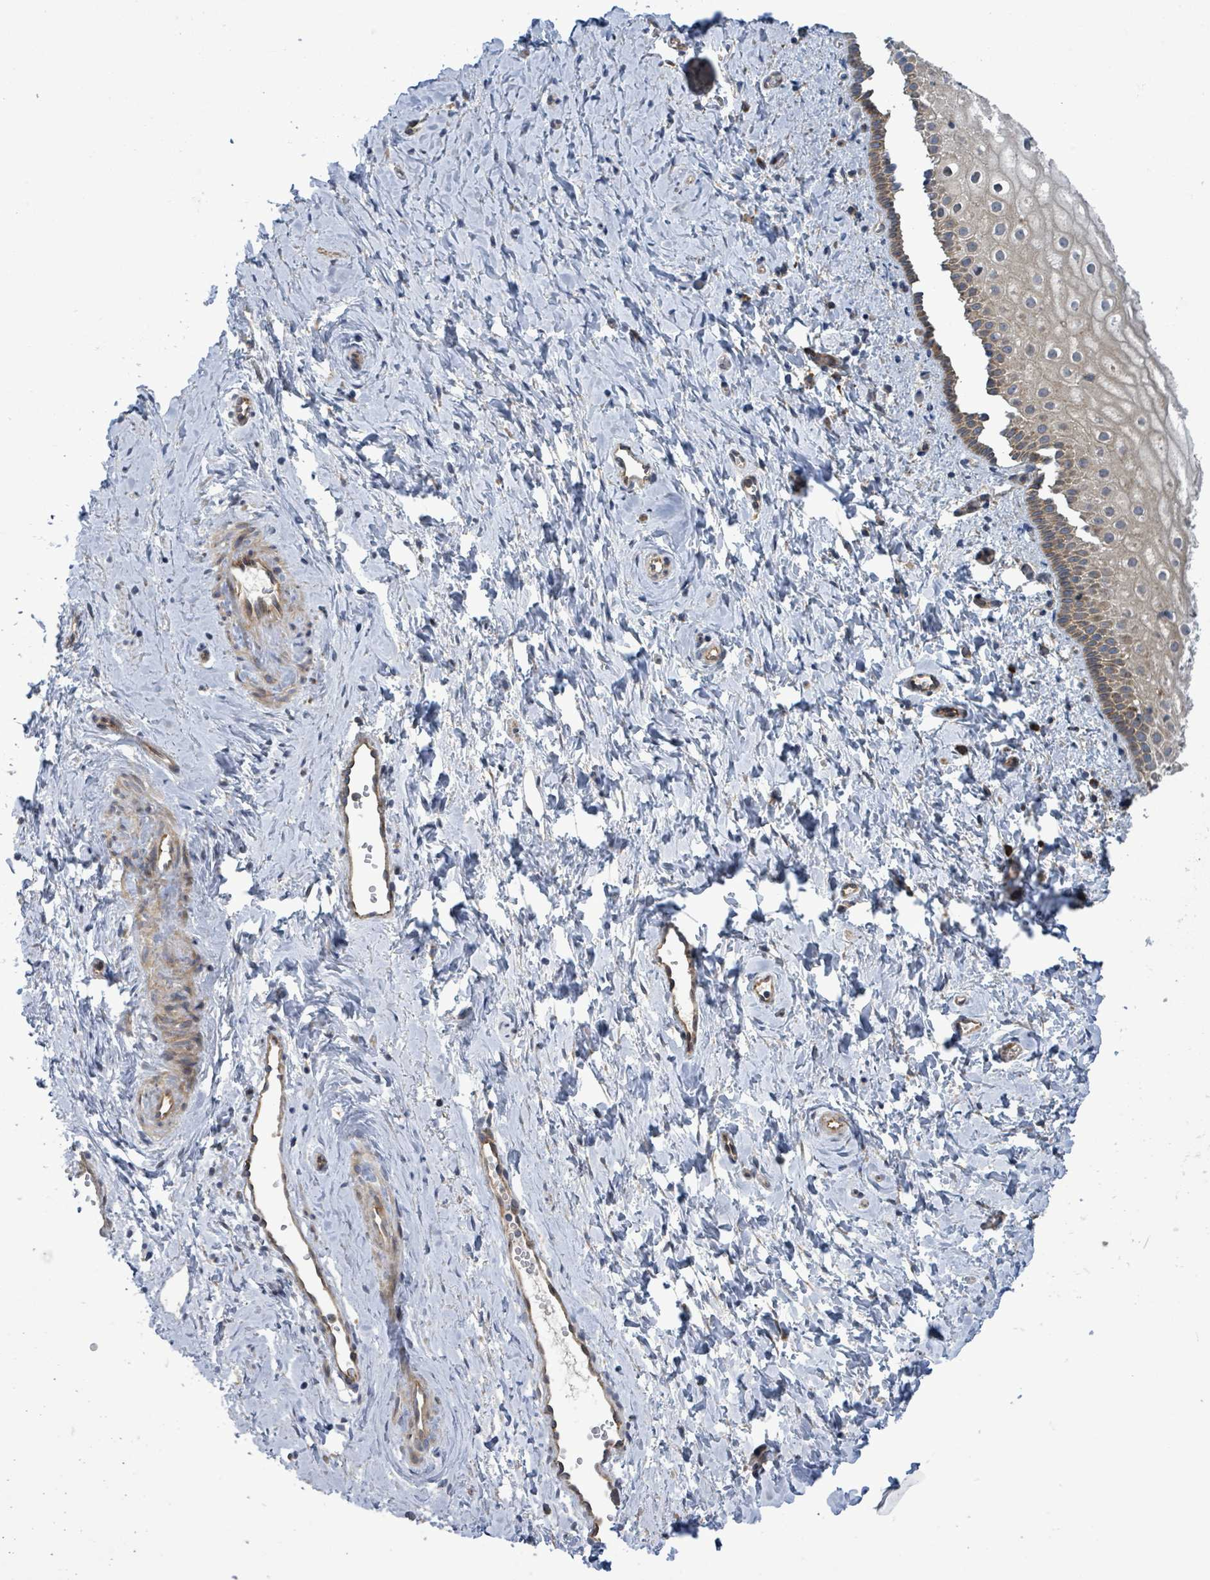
{"staining": {"intensity": "moderate", "quantity": "25%-75%", "location": "cytoplasmic/membranous"}, "tissue": "vagina", "cell_type": "Squamous epithelial cells", "image_type": "normal", "snomed": [{"axis": "morphology", "description": "Normal tissue, NOS"}, {"axis": "topography", "description": "Vagina"}], "caption": "The micrograph demonstrates staining of benign vagina, revealing moderate cytoplasmic/membranous protein positivity (brown color) within squamous epithelial cells.", "gene": "NOMO1", "patient": {"sex": "female", "age": 56}}